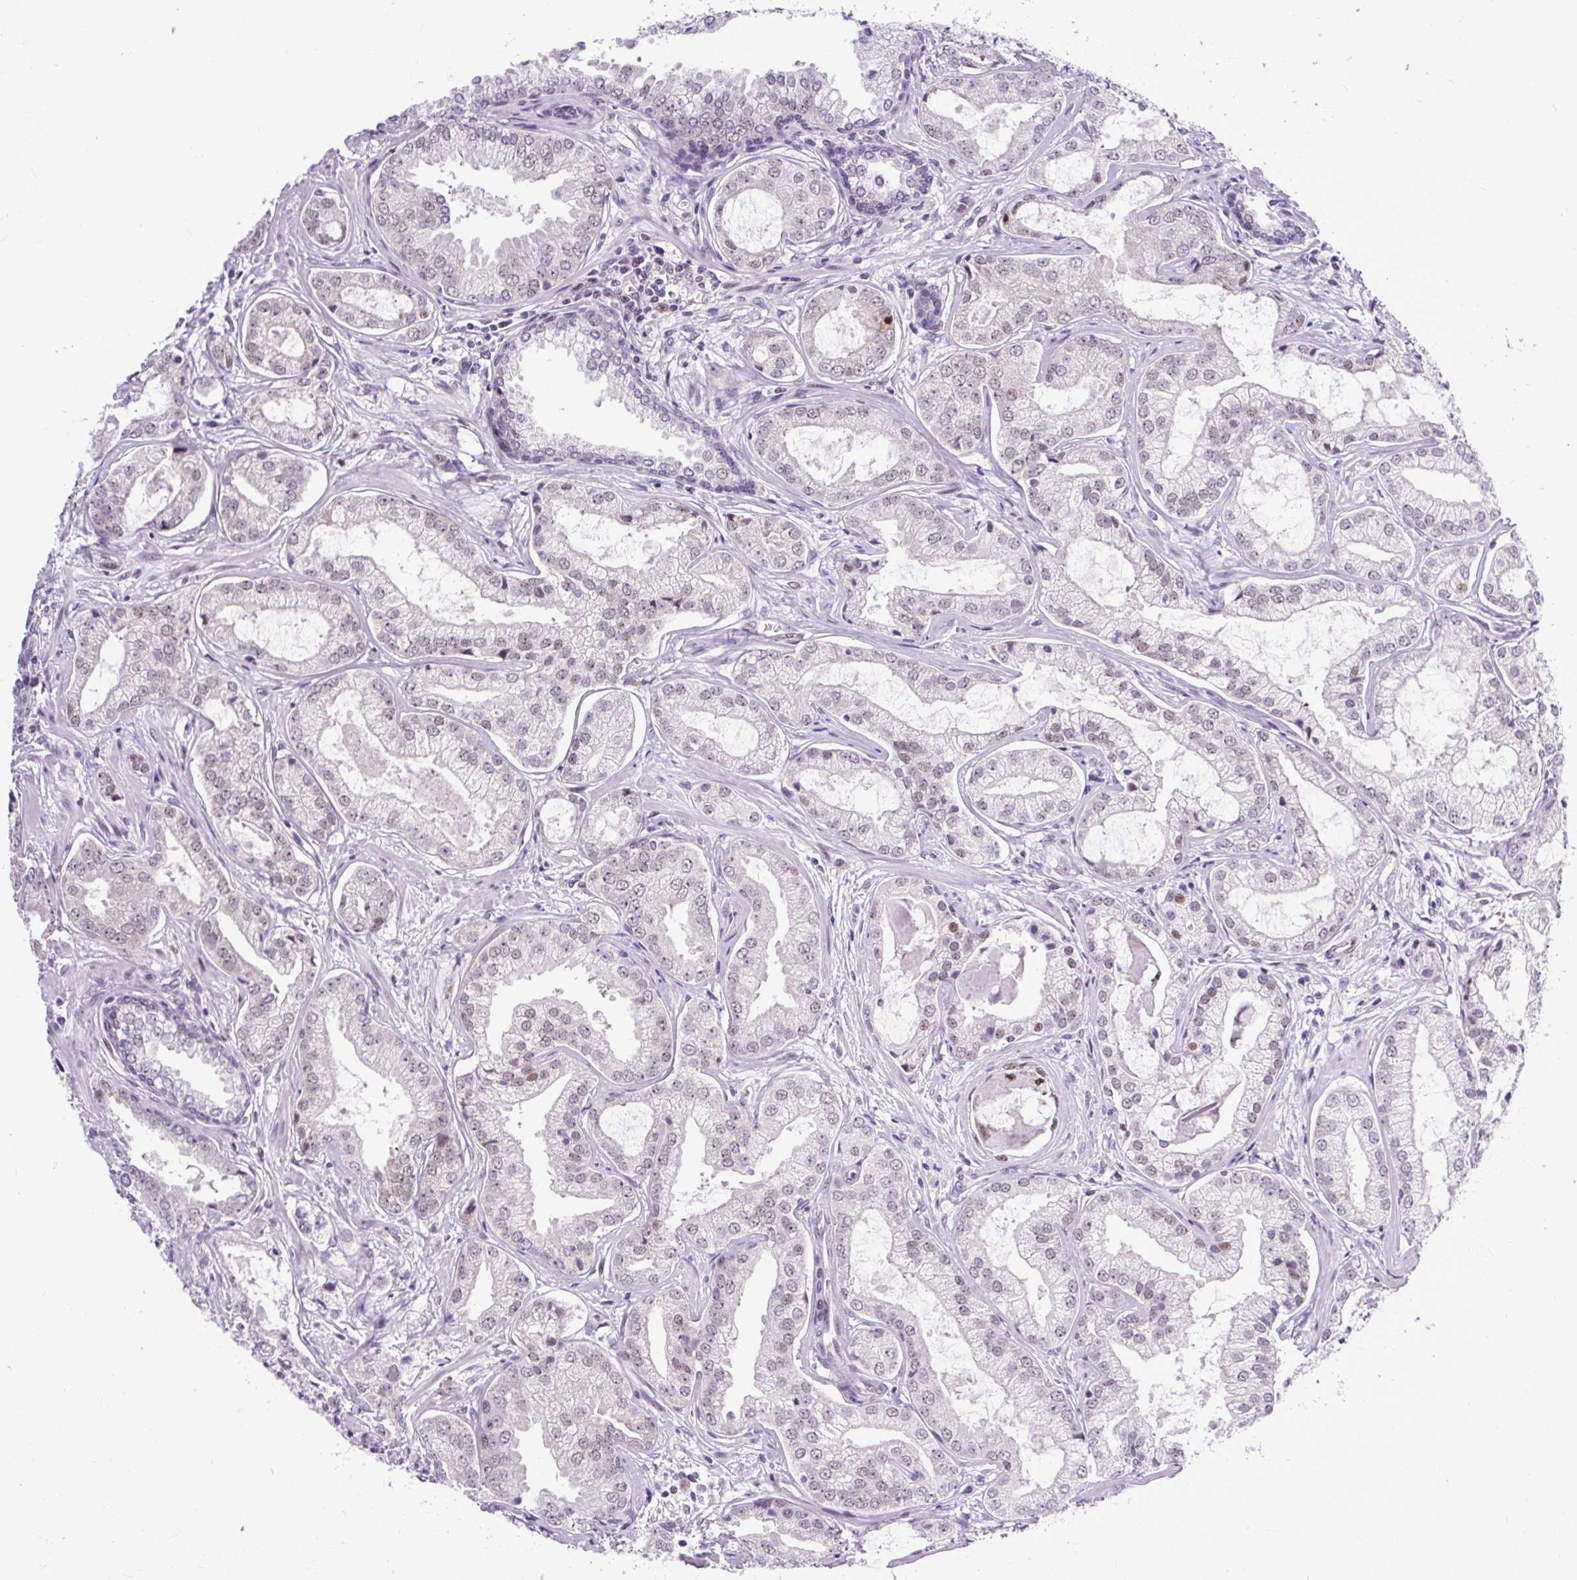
{"staining": {"intensity": "moderate", "quantity": "25%-75%", "location": "nuclear"}, "tissue": "prostate cancer", "cell_type": "Tumor cells", "image_type": "cancer", "snomed": [{"axis": "morphology", "description": "Adenocarcinoma, Medium grade"}, {"axis": "topography", "description": "Prostate"}], "caption": "Protein expression analysis of human prostate cancer reveals moderate nuclear staining in about 25%-75% of tumor cells. (Brightfield microscopy of DAB IHC at high magnification).", "gene": "CLK2", "patient": {"sex": "male", "age": 57}}